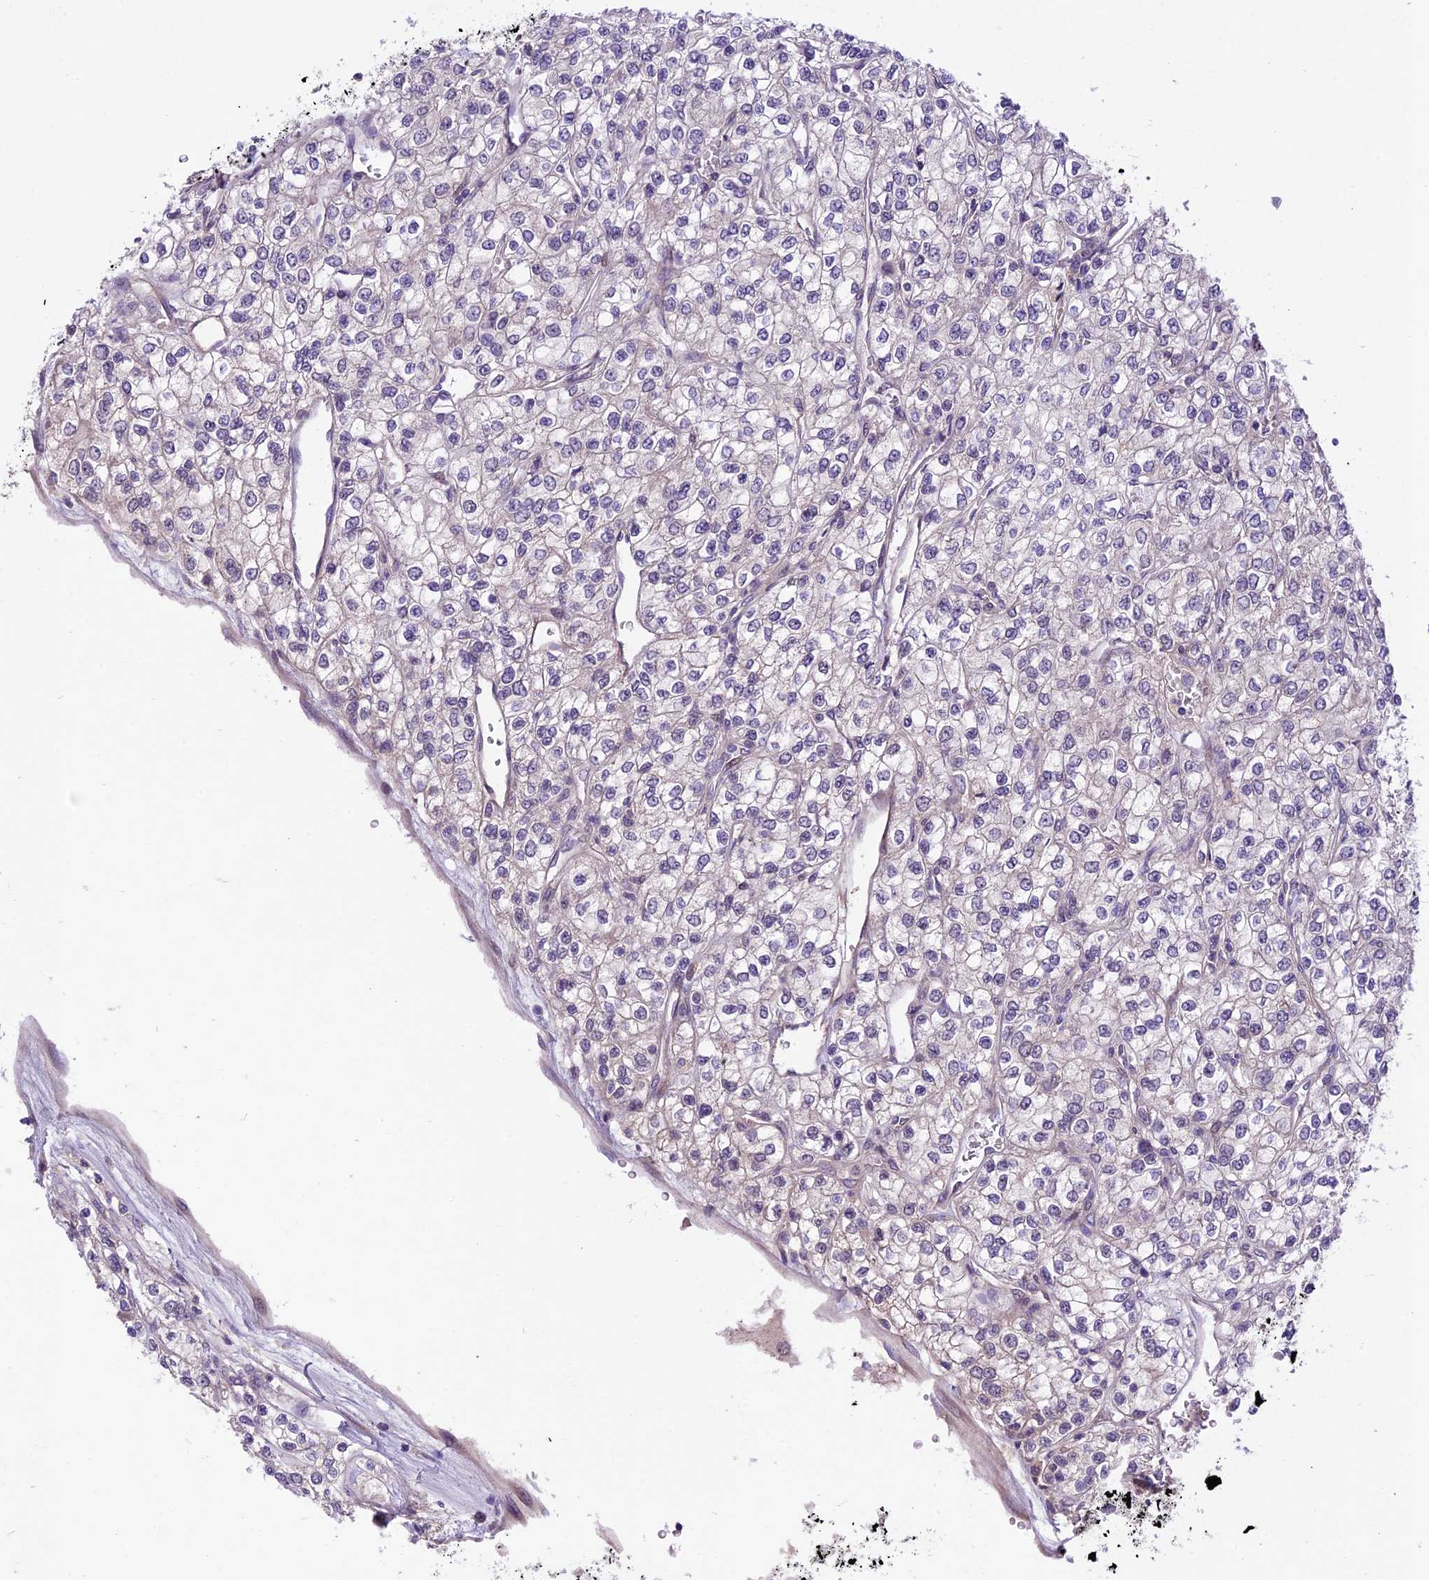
{"staining": {"intensity": "negative", "quantity": "none", "location": "none"}, "tissue": "renal cancer", "cell_type": "Tumor cells", "image_type": "cancer", "snomed": [{"axis": "morphology", "description": "Adenocarcinoma, NOS"}, {"axis": "topography", "description": "Kidney"}], "caption": "IHC photomicrograph of neoplastic tissue: human renal cancer stained with DAB (3,3'-diaminobenzidine) demonstrates no significant protein expression in tumor cells. (DAB IHC with hematoxylin counter stain).", "gene": "SPRED1", "patient": {"sex": "male", "age": 80}}